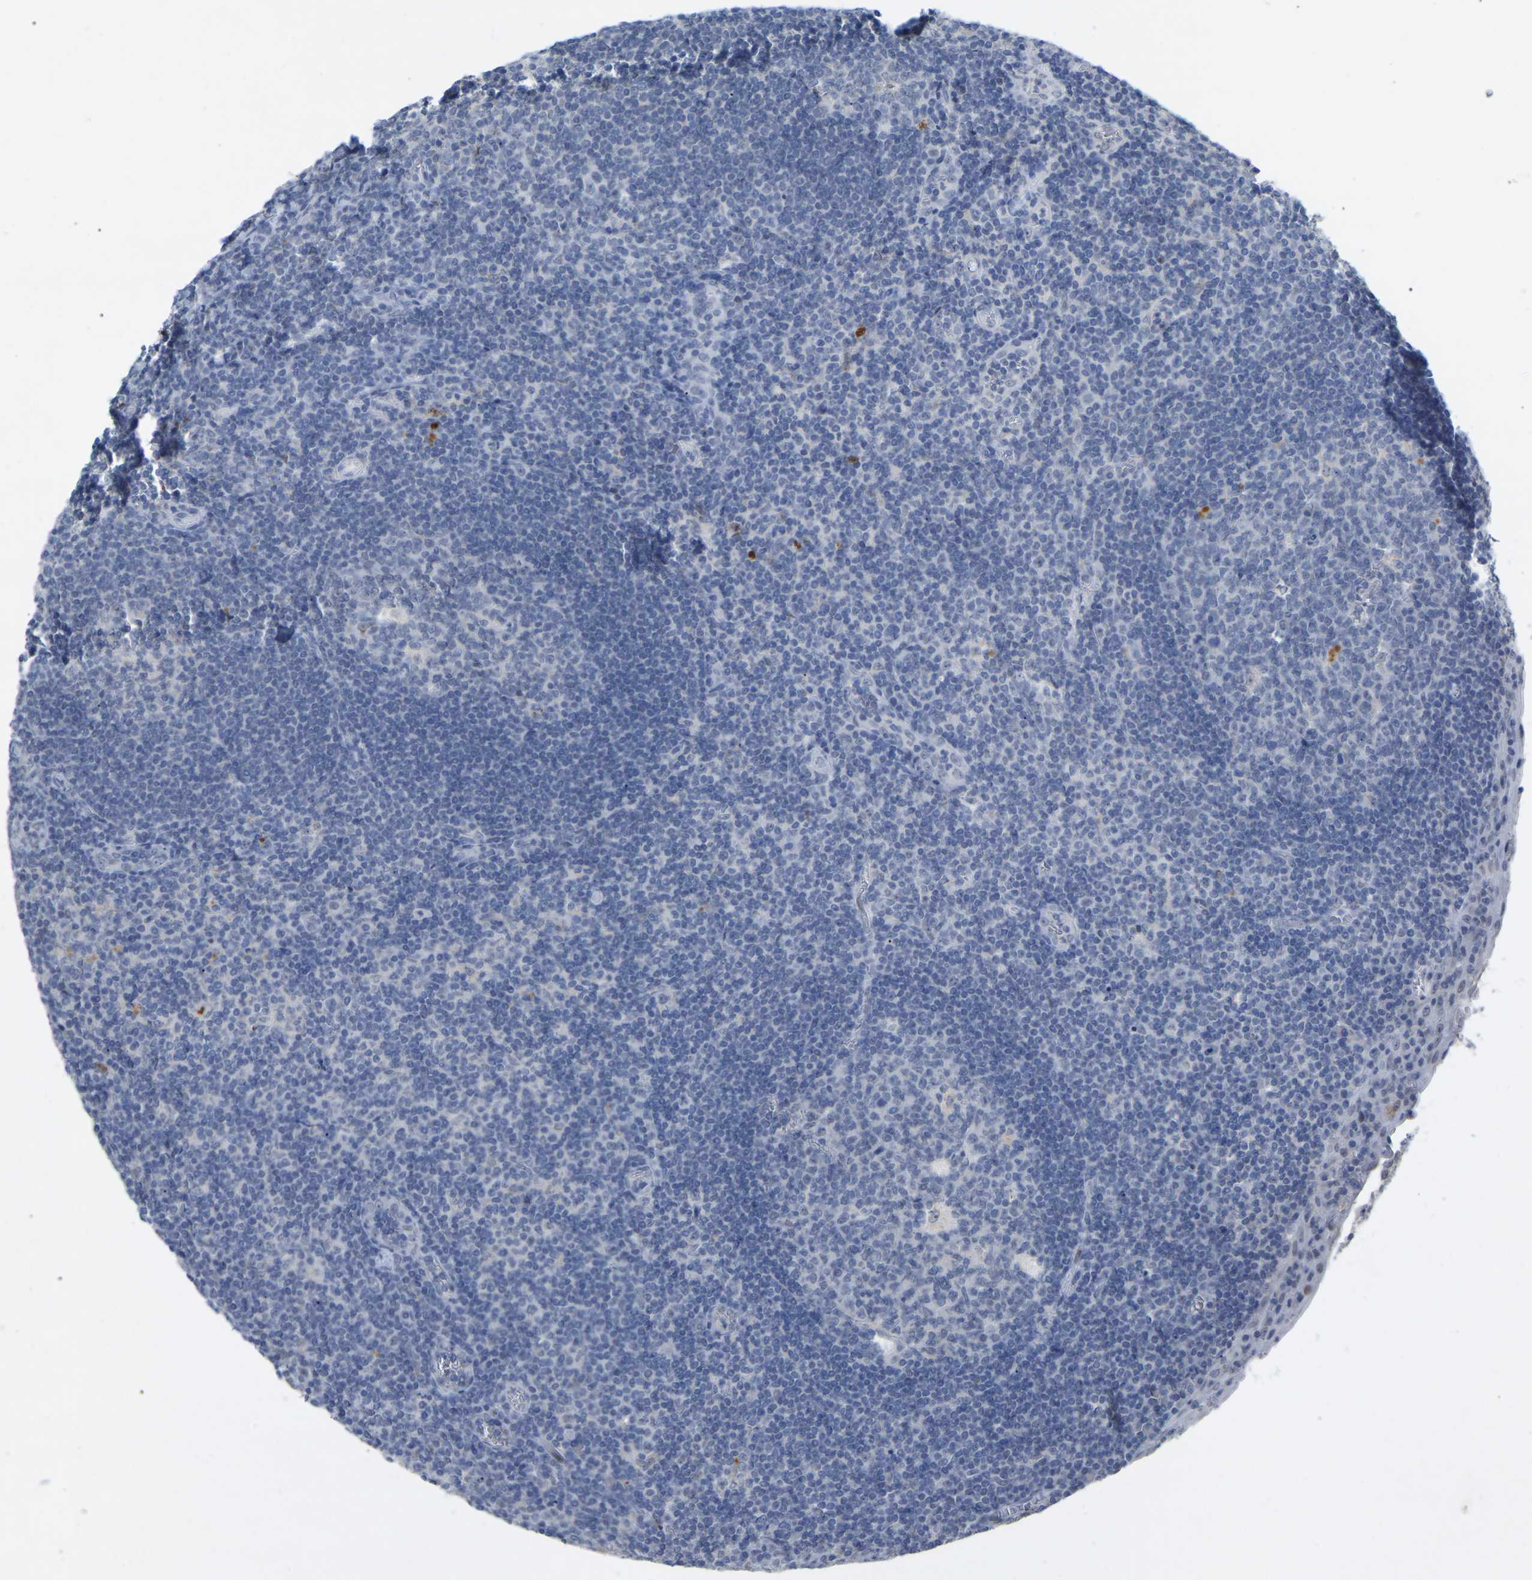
{"staining": {"intensity": "negative", "quantity": "none", "location": "none"}, "tissue": "tonsil", "cell_type": "Germinal center cells", "image_type": "normal", "snomed": [{"axis": "morphology", "description": "Normal tissue, NOS"}, {"axis": "topography", "description": "Tonsil"}], "caption": "Immunohistochemistry micrograph of benign tonsil: human tonsil stained with DAB (3,3'-diaminobenzidine) exhibits no significant protein positivity in germinal center cells.", "gene": "SMPD2", "patient": {"sex": "male", "age": 37}}